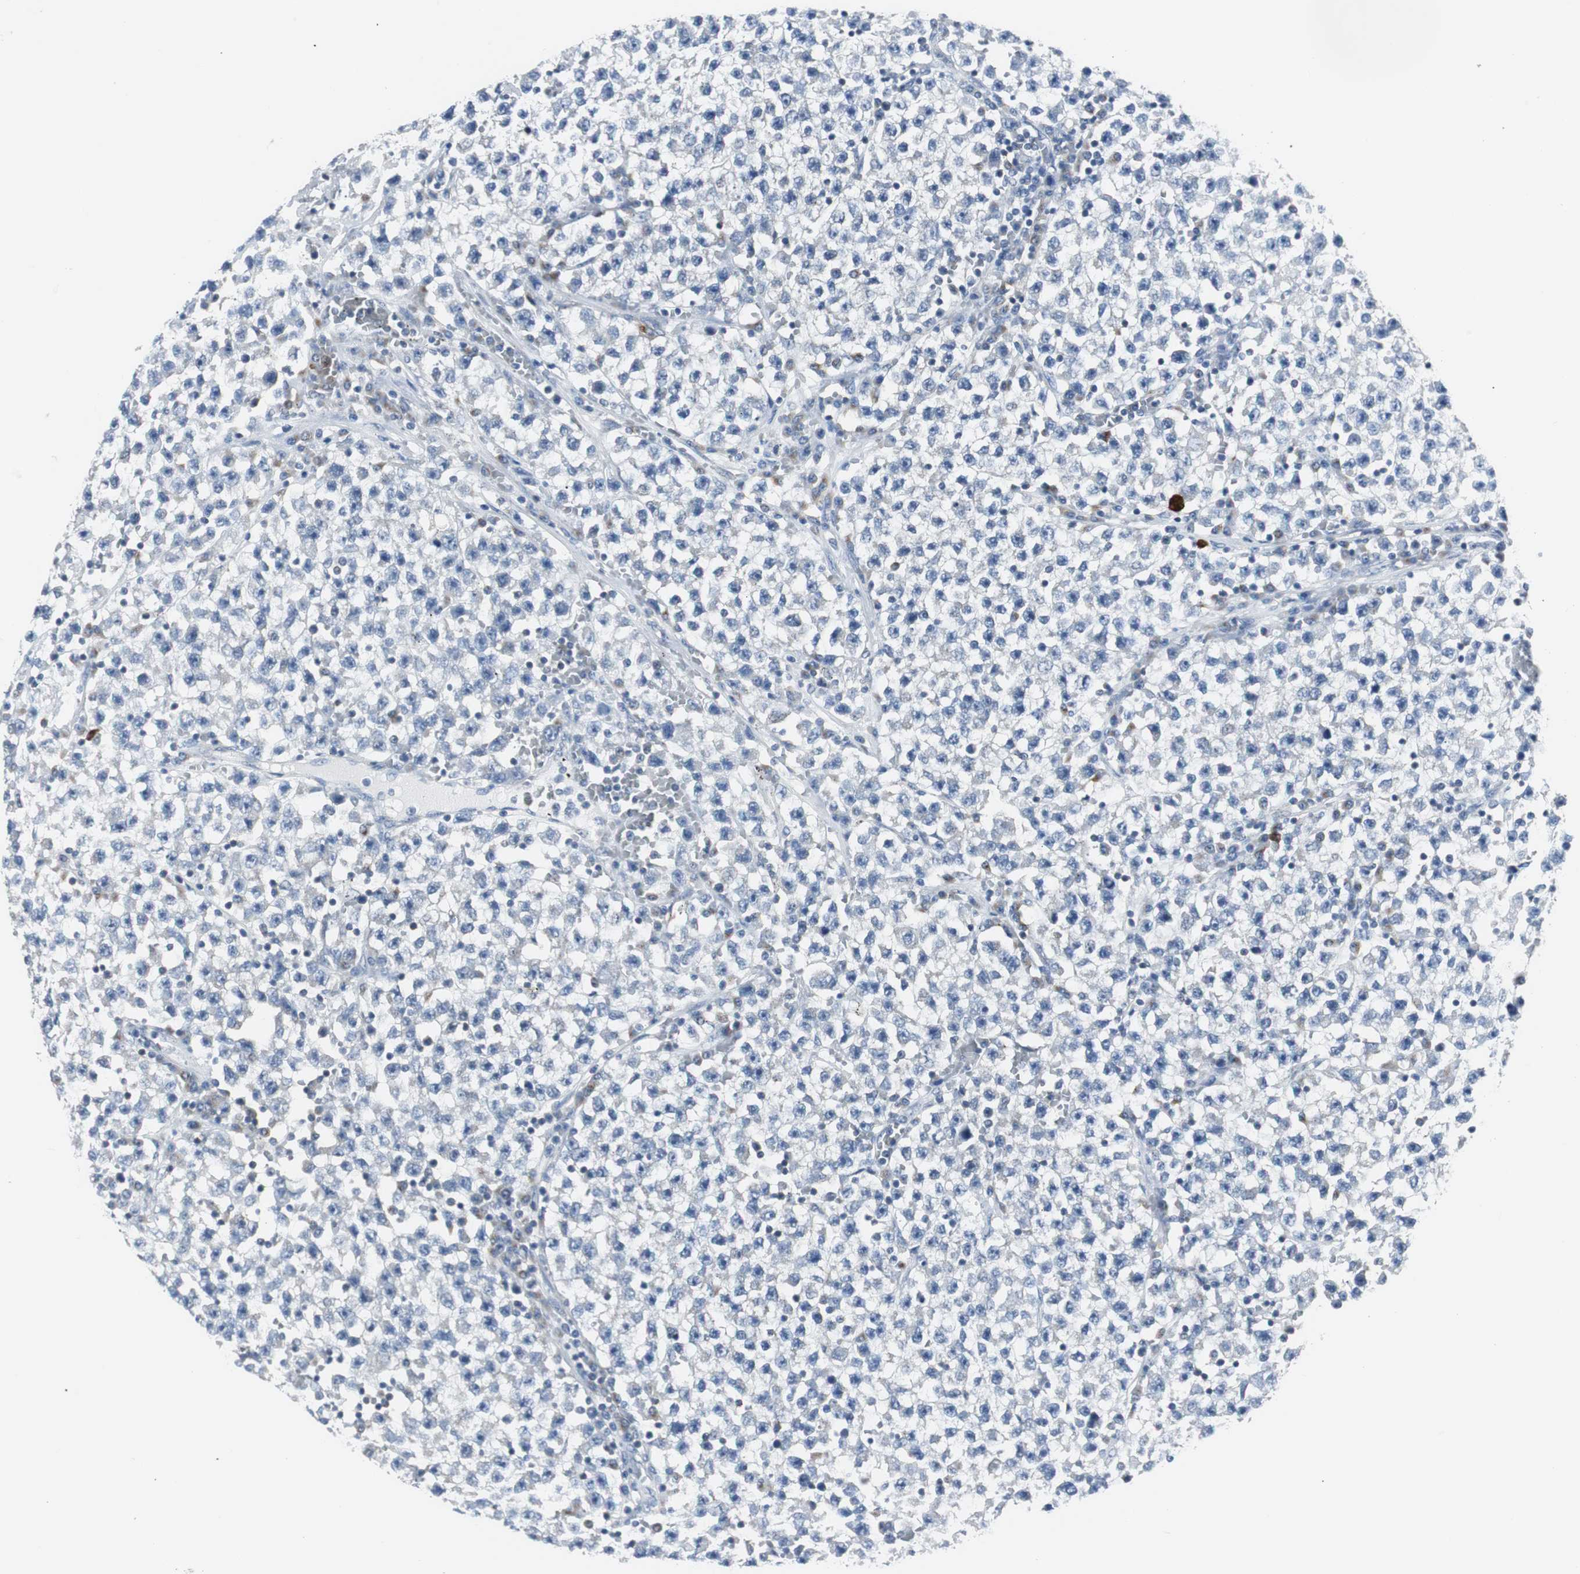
{"staining": {"intensity": "negative", "quantity": "none", "location": "none"}, "tissue": "testis cancer", "cell_type": "Tumor cells", "image_type": "cancer", "snomed": [{"axis": "morphology", "description": "Seminoma, NOS"}, {"axis": "topography", "description": "Testis"}], "caption": "The histopathology image exhibits no significant positivity in tumor cells of testis cancer (seminoma).", "gene": "SOX30", "patient": {"sex": "male", "age": 22}}